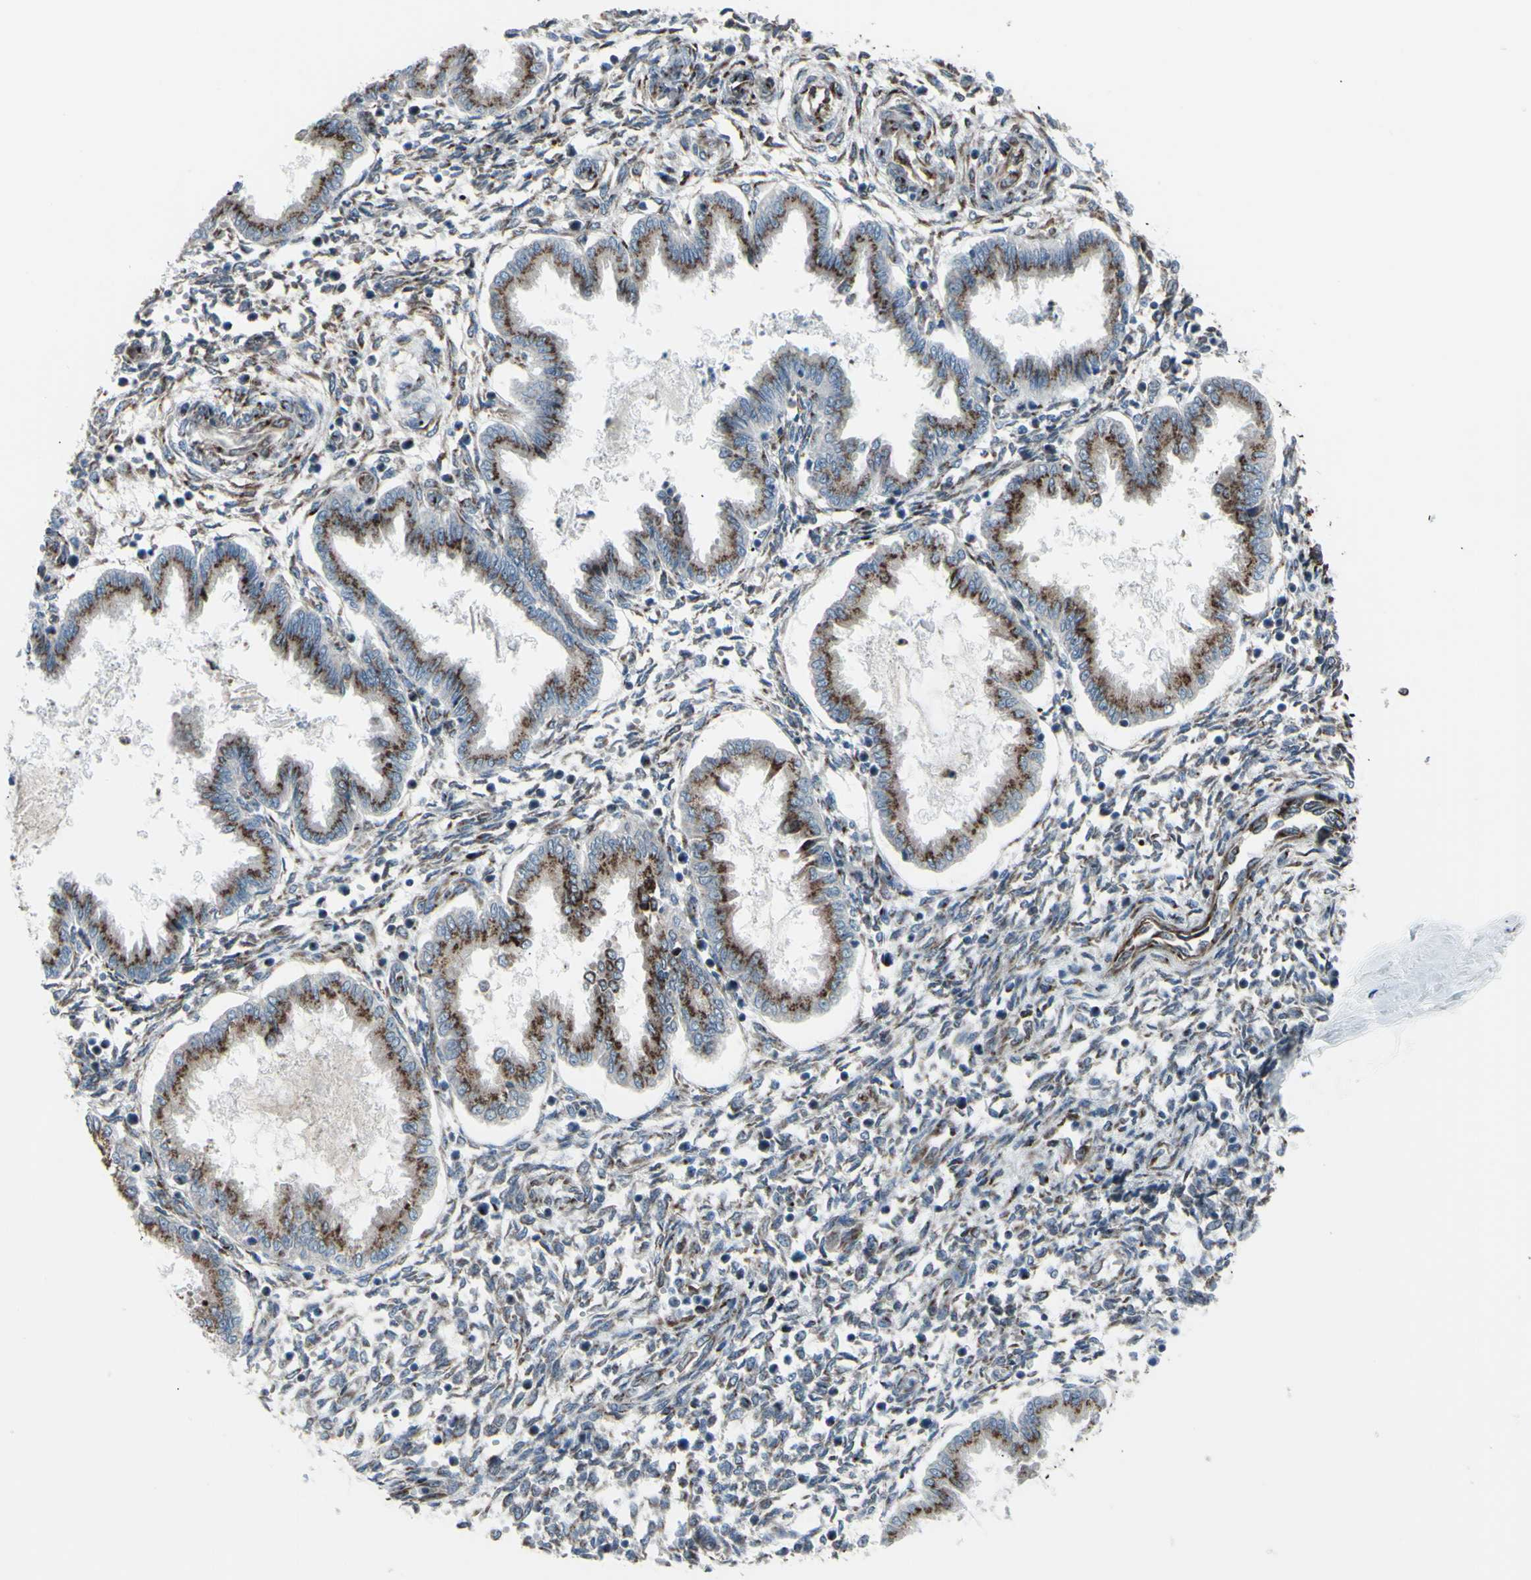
{"staining": {"intensity": "moderate", "quantity": "25%-75%", "location": "cytoplasmic/membranous"}, "tissue": "endometrium", "cell_type": "Cells in endometrial stroma", "image_type": "normal", "snomed": [{"axis": "morphology", "description": "Normal tissue, NOS"}, {"axis": "topography", "description": "Endometrium"}], "caption": "High-magnification brightfield microscopy of normal endometrium stained with DAB (brown) and counterstained with hematoxylin (blue). cells in endometrial stroma exhibit moderate cytoplasmic/membranous expression is seen in approximately25%-75% of cells.", "gene": "GLG1", "patient": {"sex": "female", "age": 33}}